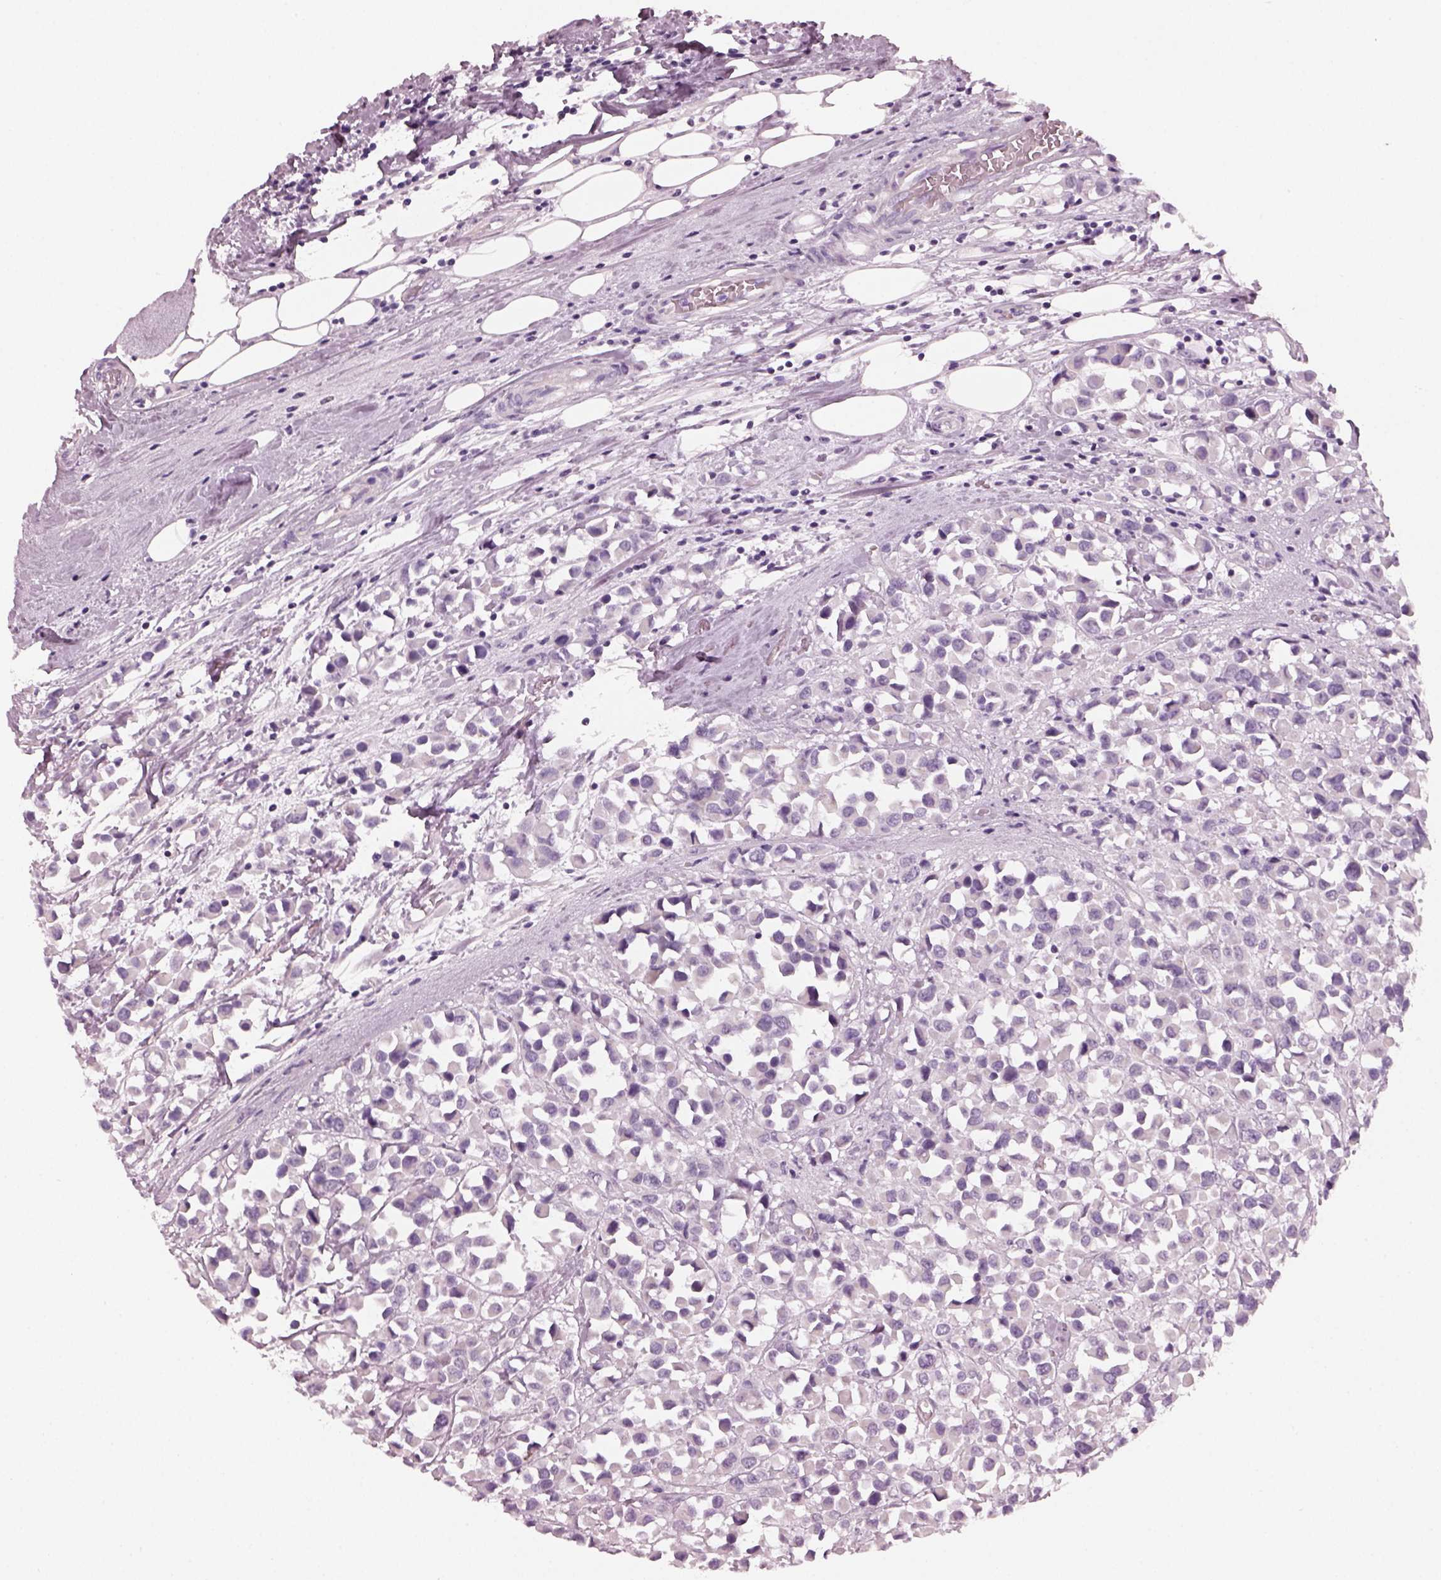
{"staining": {"intensity": "negative", "quantity": "none", "location": "none"}, "tissue": "breast cancer", "cell_type": "Tumor cells", "image_type": "cancer", "snomed": [{"axis": "morphology", "description": "Duct carcinoma"}, {"axis": "topography", "description": "Breast"}], "caption": "IHC image of breast infiltrating ductal carcinoma stained for a protein (brown), which shows no positivity in tumor cells.", "gene": "PDC", "patient": {"sex": "female", "age": 61}}